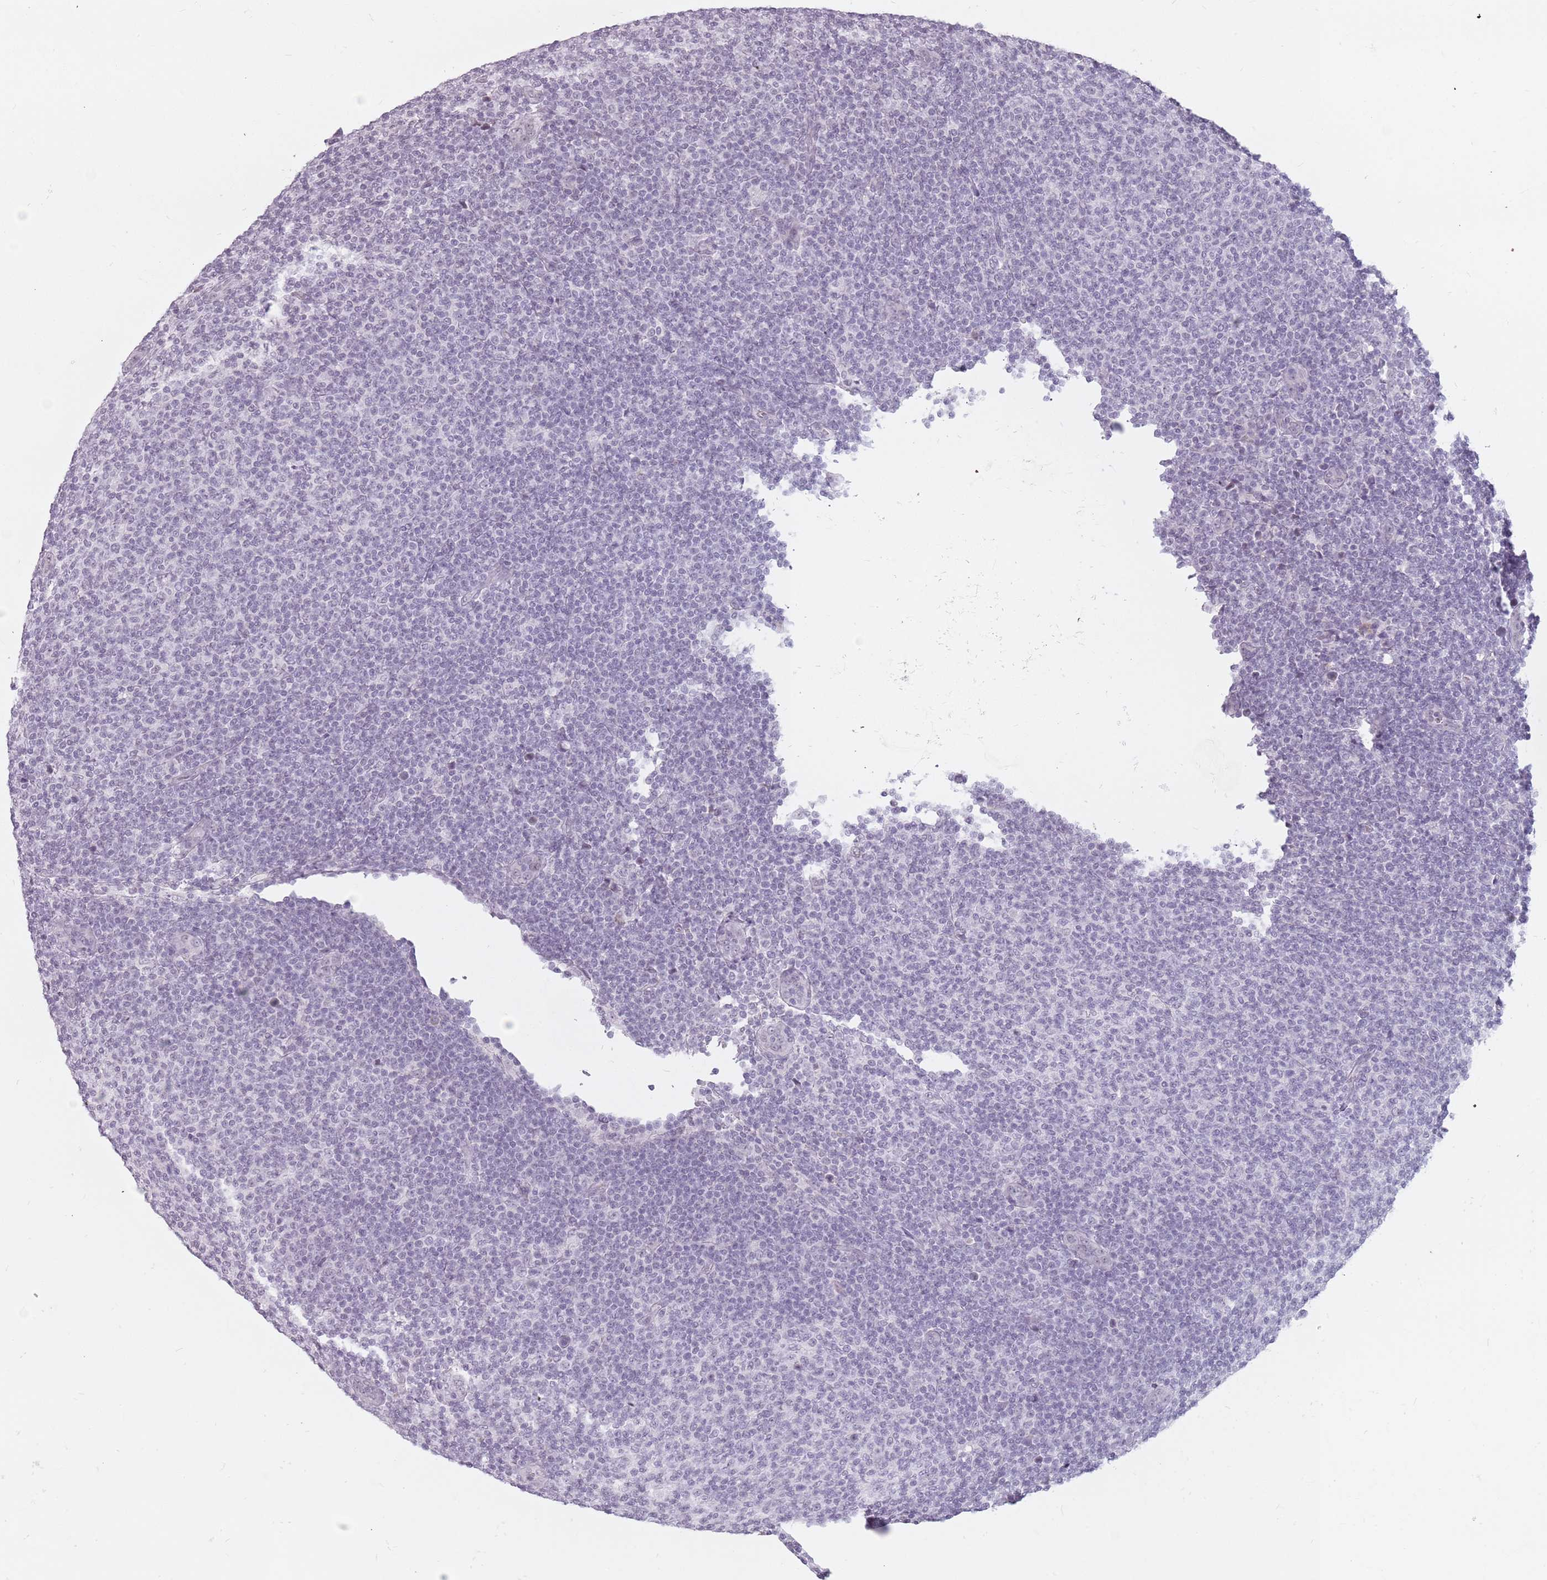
{"staining": {"intensity": "negative", "quantity": "none", "location": "none"}, "tissue": "lymphoma", "cell_type": "Tumor cells", "image_type": "cancer", "snomed": [{"axis": "morphology", "description": "Malignant lymphoma, non-Hodgkin's type, Low grade"}, {"axis": "topography", "description": "Lymph node"}], "caption": "Photomicrograph shows no protein expression in tumor cells of lymphoma tissue.", "gene": "PTCHD1", "patient": {"sex": "male", "age": 66}}